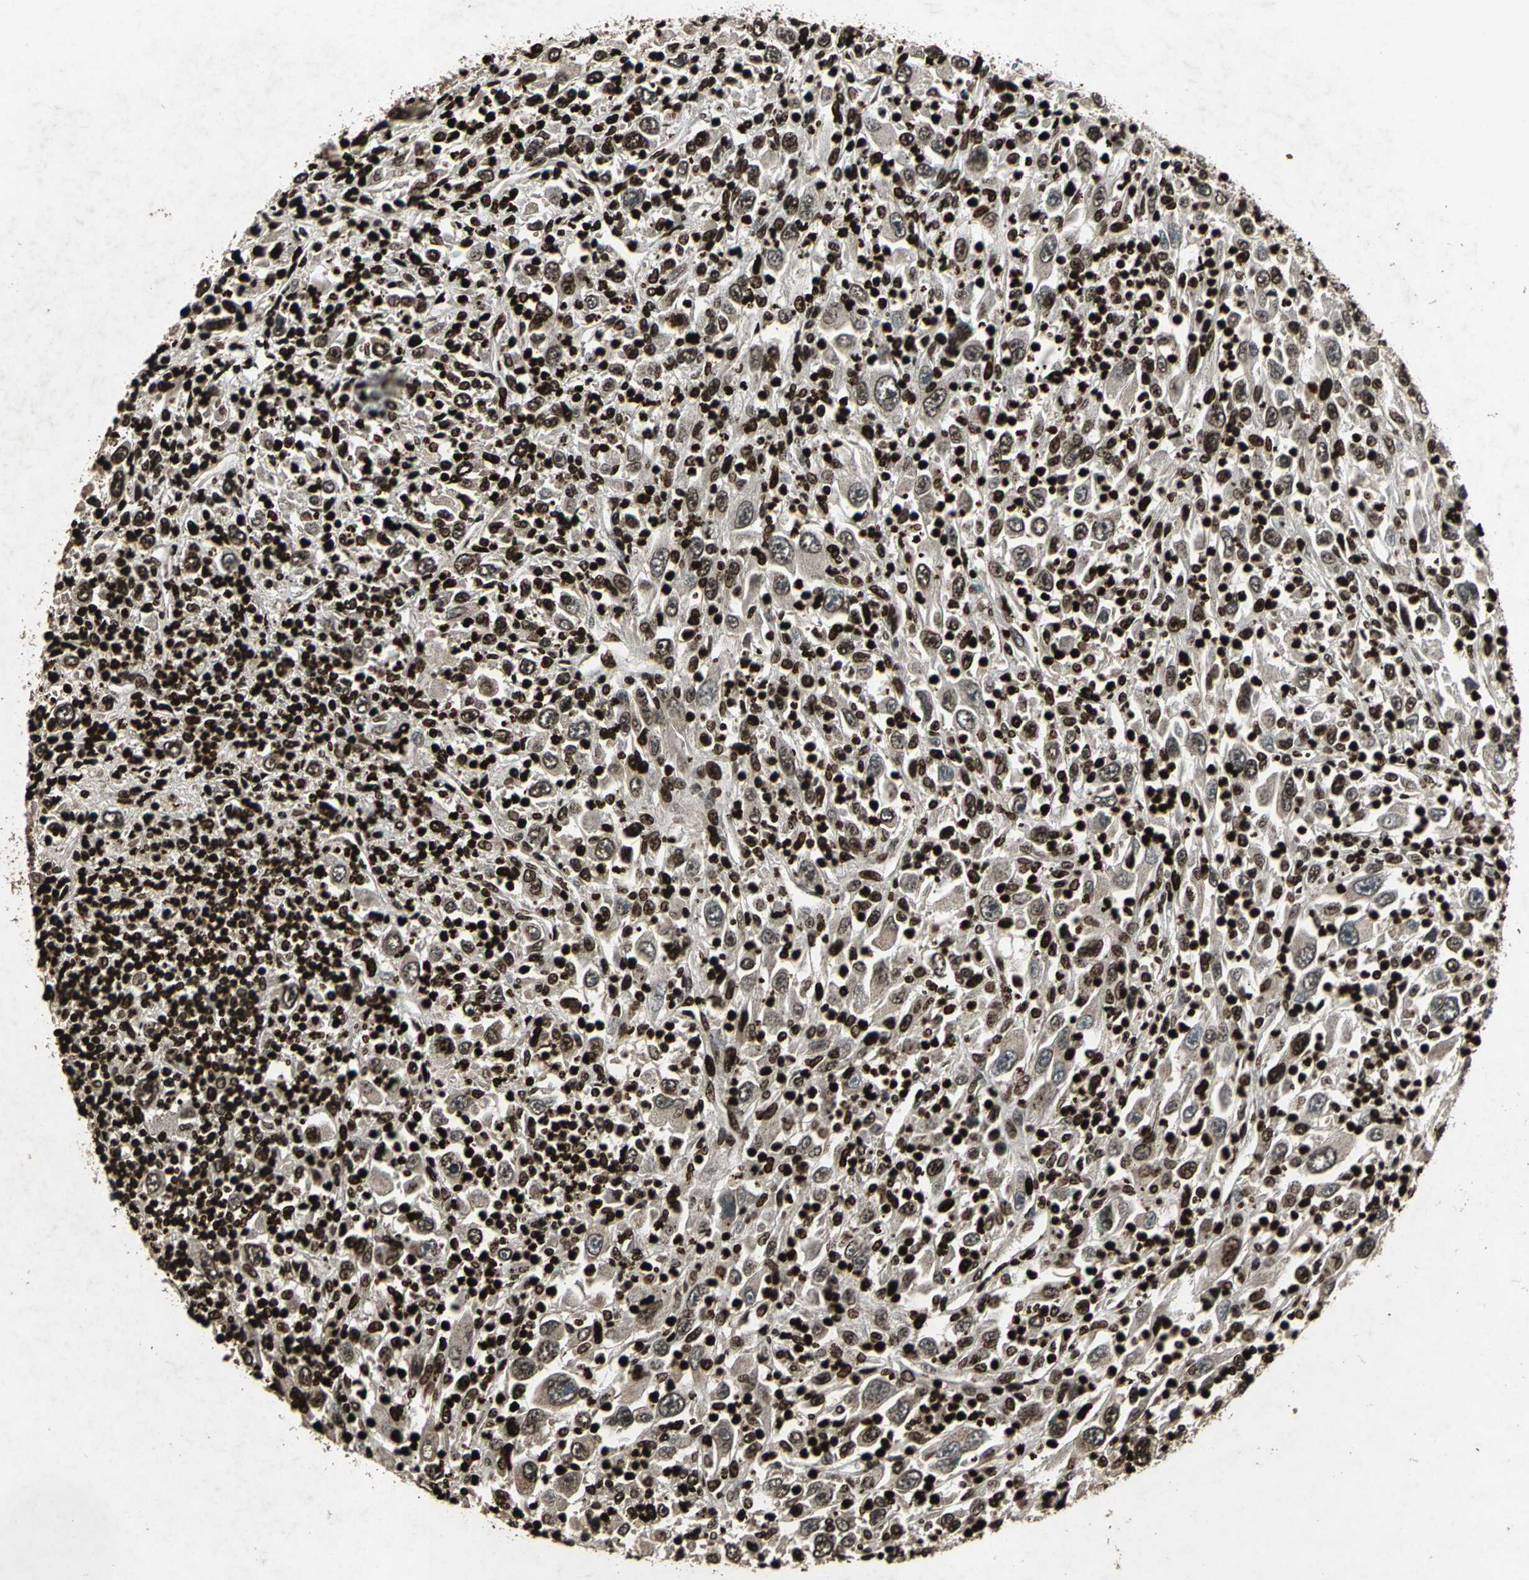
{"staining": {"intensity": "moderate", "quantity": ">75%", "location": "cytoplasmic/membranous,nuclear"}, "tissue": "melanoma", "cell_type": "Tumor cells", "image_type": "cancer", "snomed": [{"axis": "morphology", "description": "Malignant melanoma, Metastatic site"}, {"axis": "topography", "description": "Skin"}], "caption": "Malignant melanoma (metastatic site) stained for a protein (brown) displays moderate cytoplasmic/membranous and nuclear positive positivity in about >75% of tumor cells.", "gene": "SEPTIN4", "patient": {"sex": "female", "age": 56}}